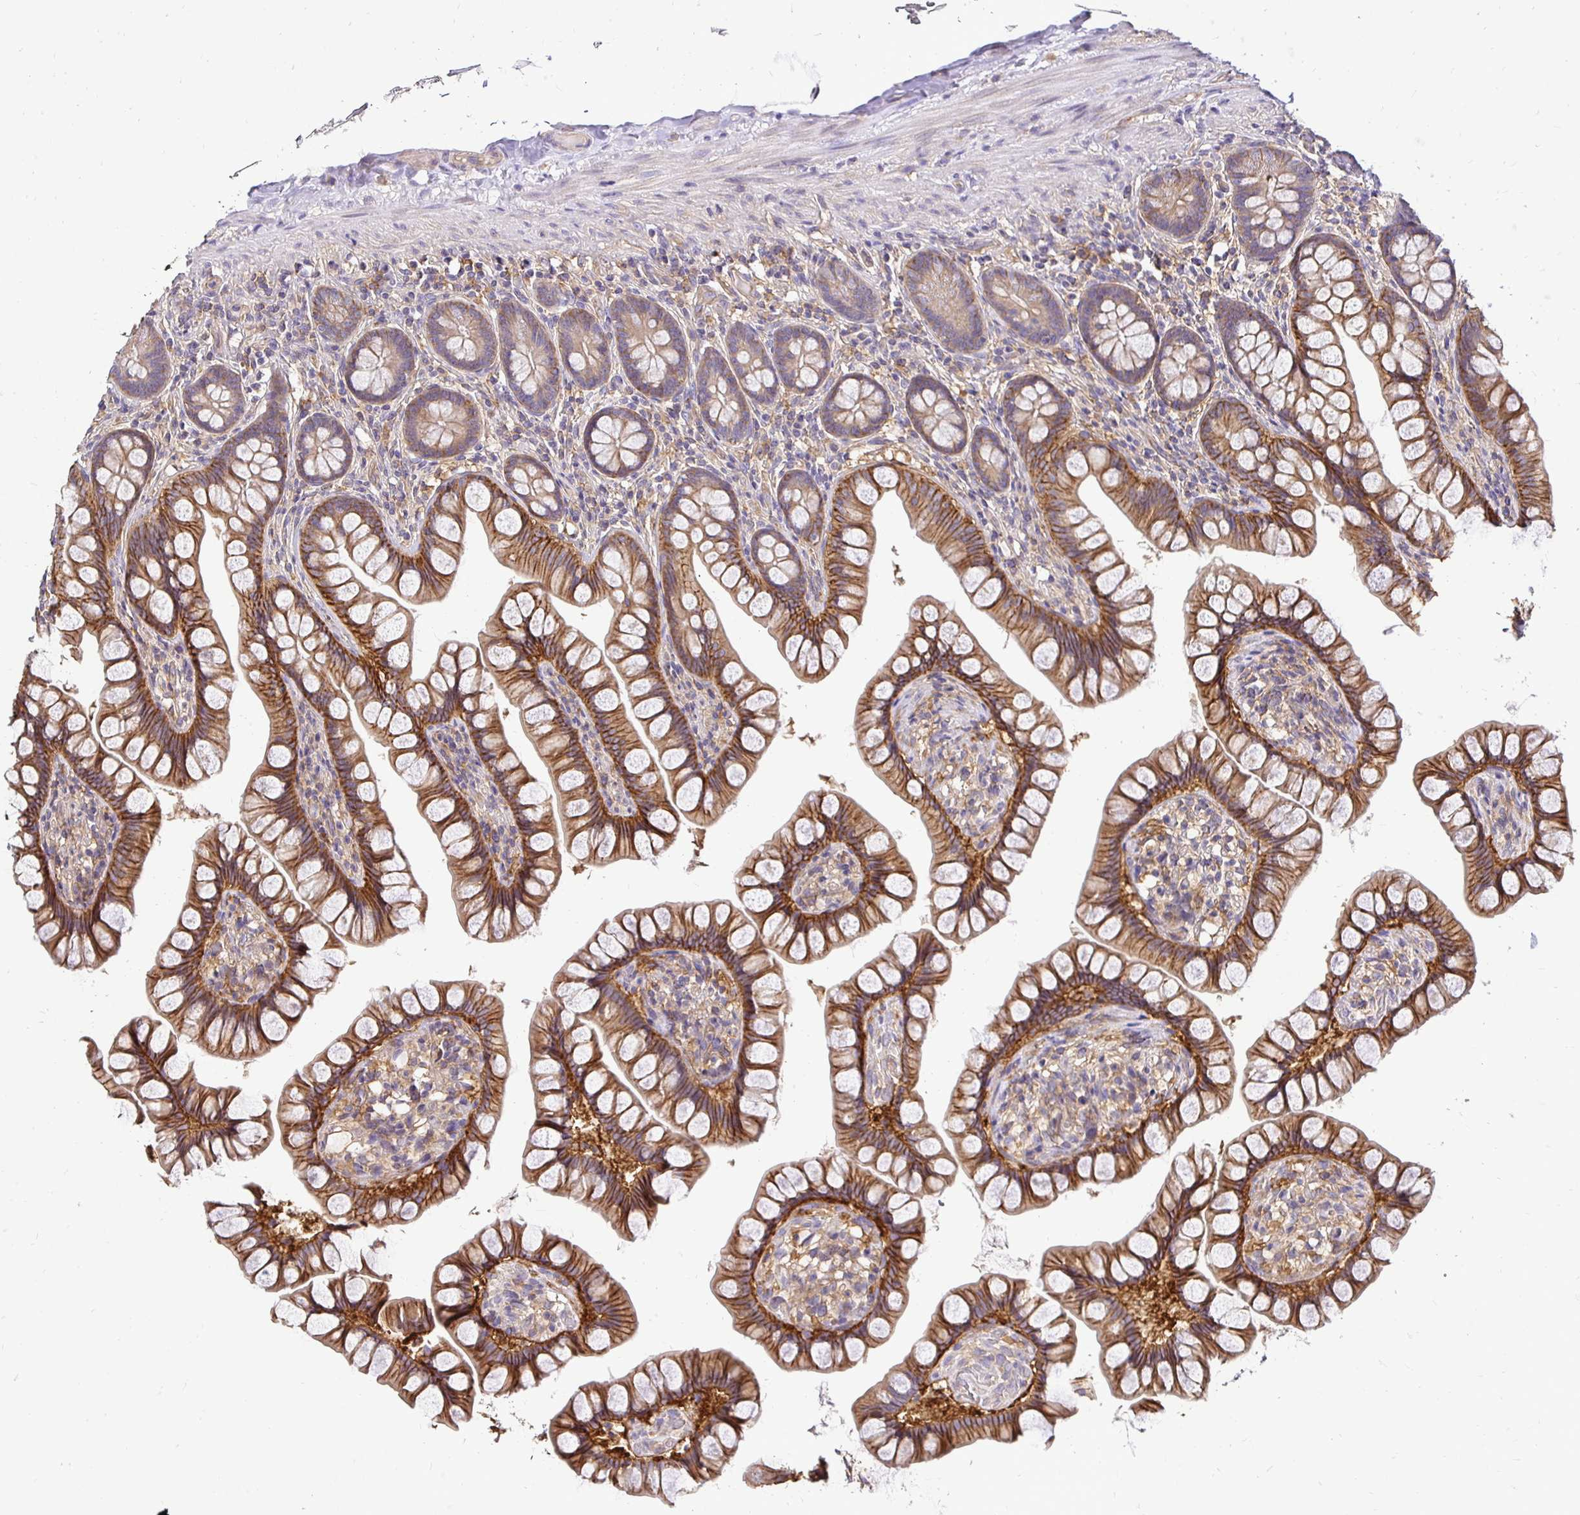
{"staining": {"intensity": "strong", "quantity": ">75%", "location": "cytoplasmic/membranous"}, "tissue": "small intestine", "cell_type": "Glandular cells", "image_type": "normal", "snomed": [{"axis": "morphology", "description": "Normal tissue, NOS"}, {"axis": "topography", "description": "Small intestine"}], "caption": "A micrograph of human small intestine stained for a protein demonstrates strong cytoplasmic/membranous brown staining in glandular cells. (DAB (3,3'-diaminobenzidine) = brown stain, brightfield microscopy at high magnification).", "gene": "SLC9A1", "patient": {"sex": "male", "age": 70}}